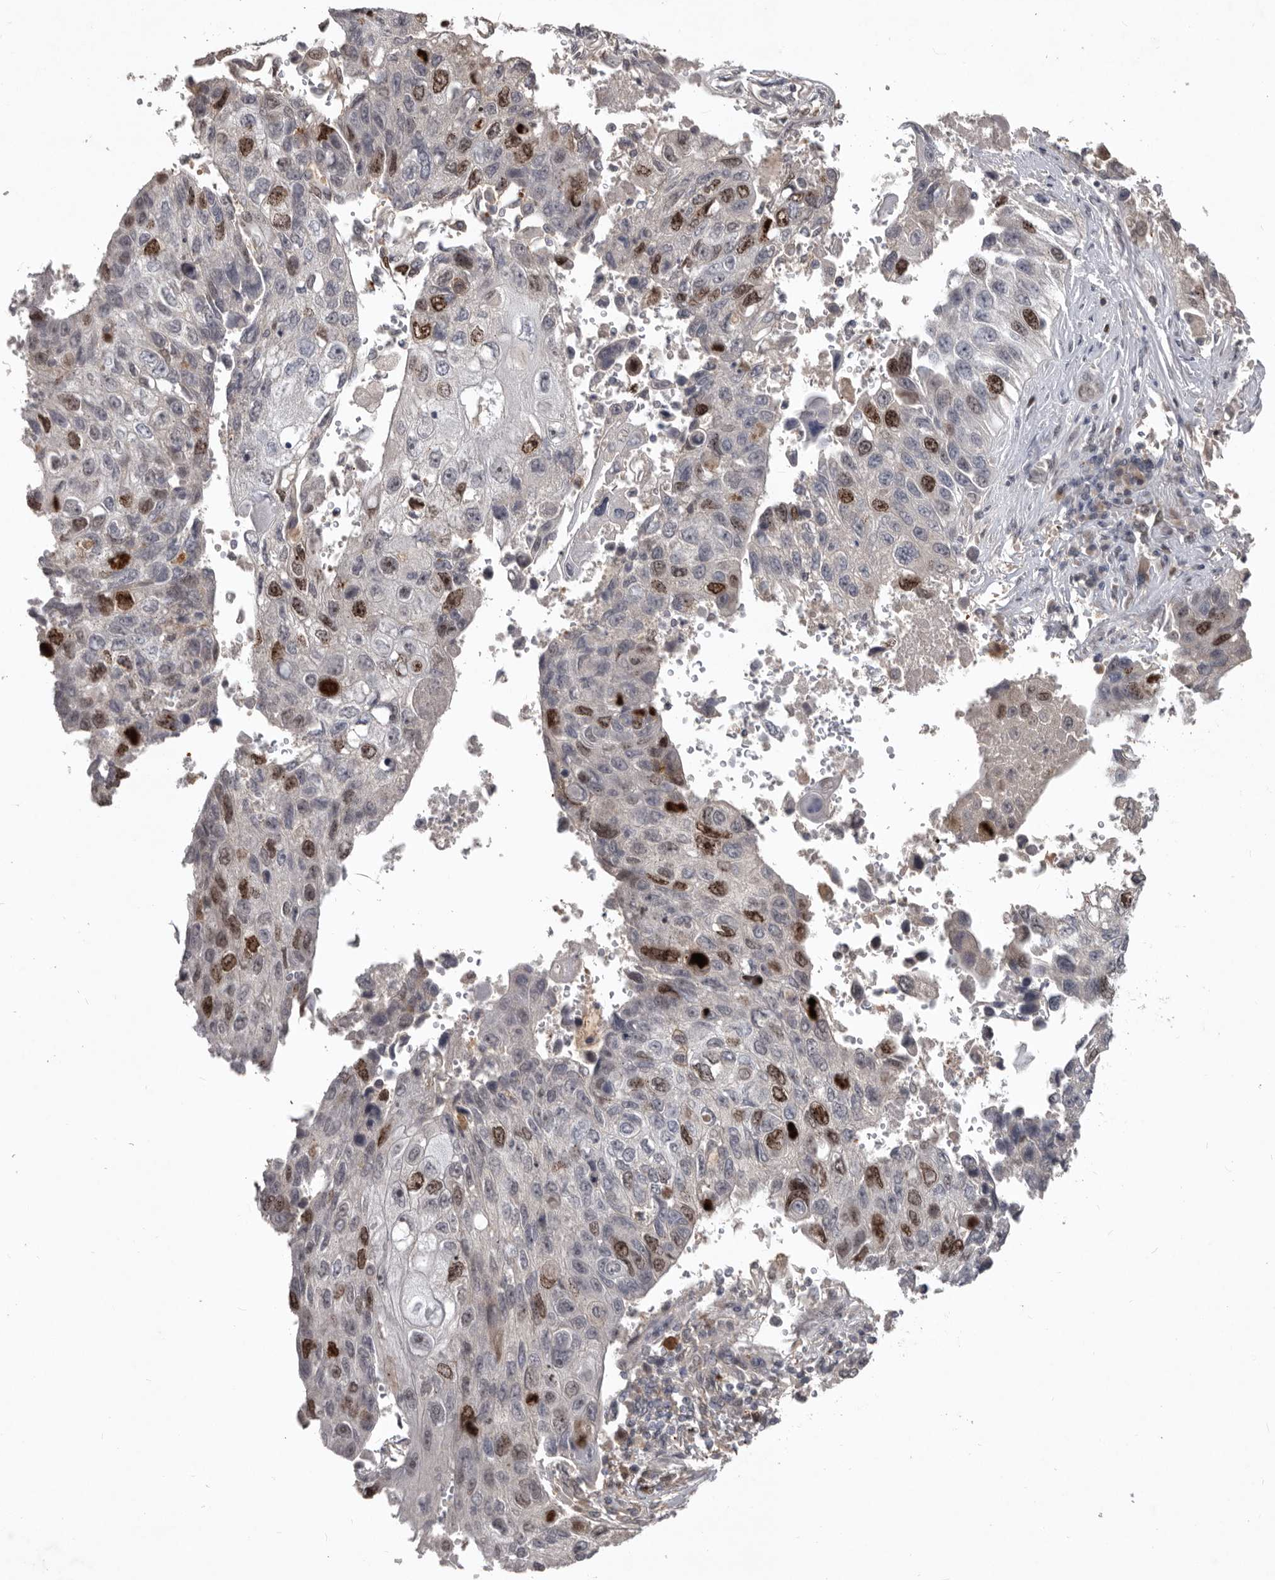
{"staining": {"intensity": "moderate", "quantity": "25%-75%", "location": "nuclear"}, "tissue": "lung cancer", "cell_type": "Tumor cells", "image_type": "cancer", "snomed": [{"axis": "morphology", "description": "Squamous cell carcinoma, NOS"}, {"axis": "topography", "description": "Lung"}], "caption": "Moderate nuclear staining is present in about 25%-75% of tumor cells in lung squamous cell carcinoma.", "gene": "CDCA8", "patient": {"sex": "male", "age": 61}}